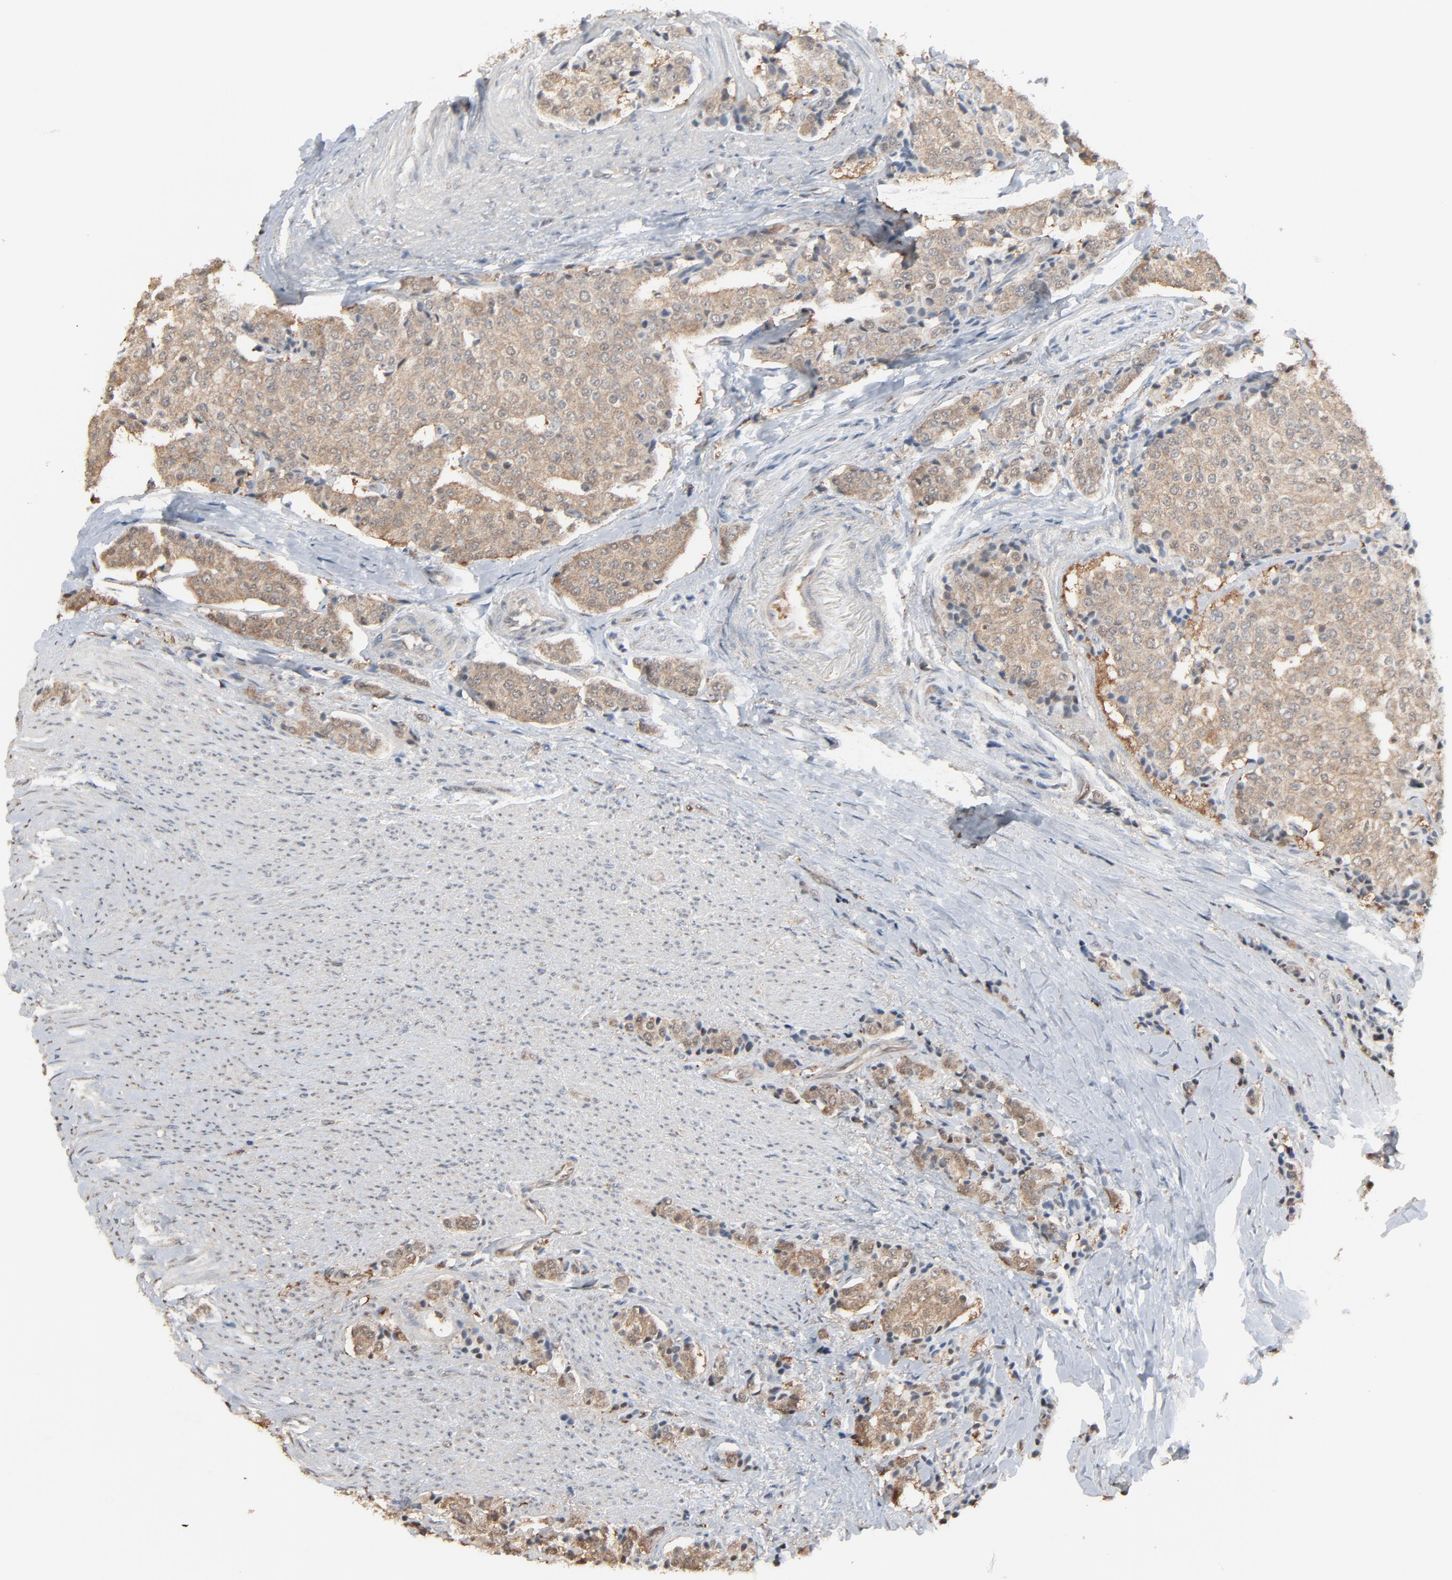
{"staining": {"intensity": "weak", "quantity": ">75%", "location": "cytoplasmic/membranous"}, "tissue": "carcinoid", "cell_type": "Tumor cells", "image_type": "cancer", "snomed": [{"axis": "morphology", "description": "Carcinoid, malignant, NOS"}, {"axis": "topography", "description": "Colon"}], "caption": "The image displays staining of carcinoid, revealing weak cytoplasmic/membranous protein expression (brown color) within tumor cells. Using DAB (3,3'-diaminobenzidine) (brown) and hematoxylin (blue) stains, captured at high magnification using brightfield microscopy.", "gene": "CCT5", "patient": {"sex": "female", "age": 61}}